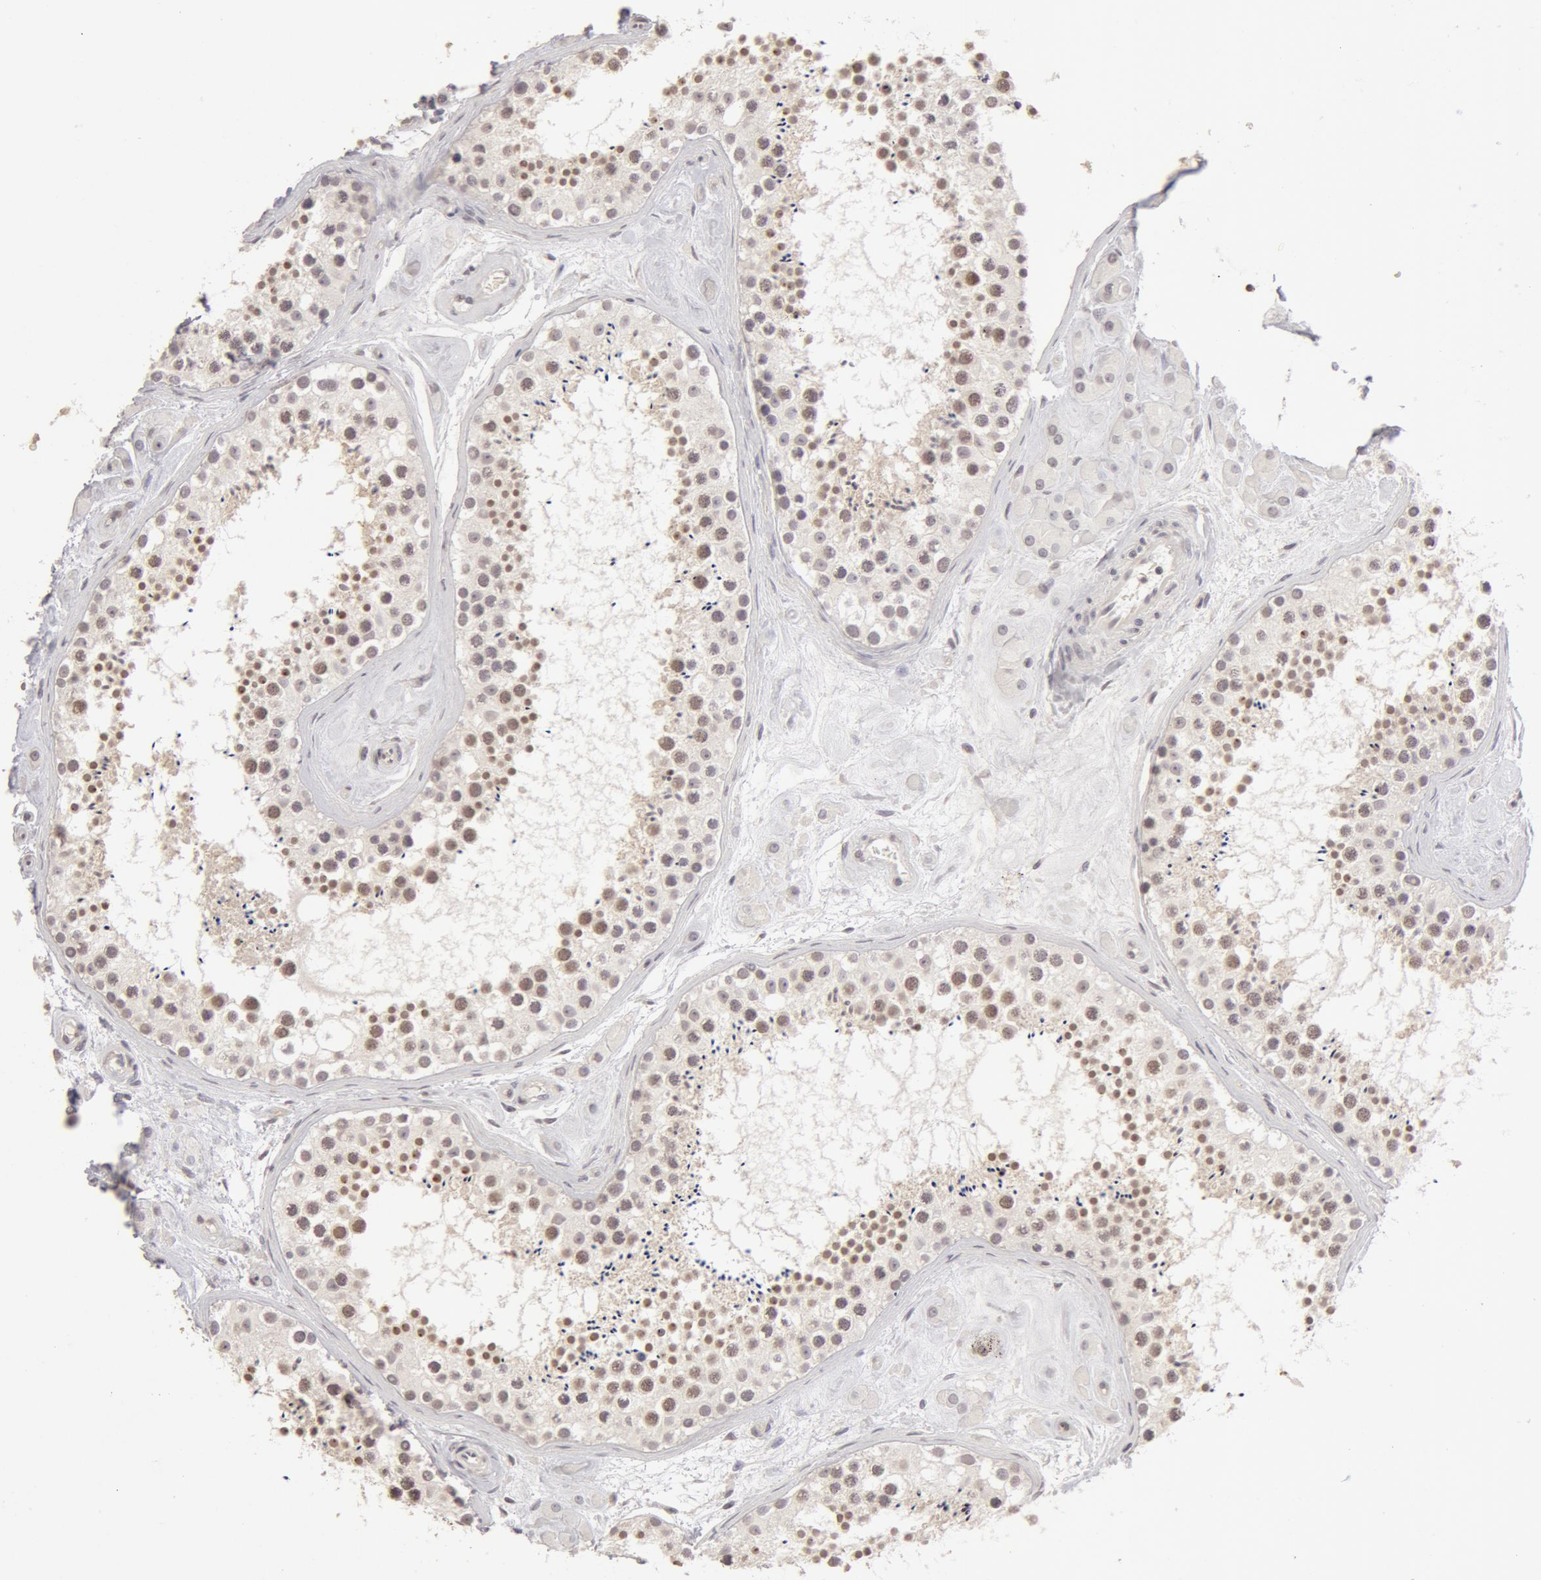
{"staining": {"intensity": "weak", "quantity": "25%-75%", "location": "nuclear"}, "tissue": "testis", "cell_type": "Cells in seminiferous ducts", "image_type": "normal", "snomed": [{"axis": "morphology", "description": "Normal tissue, NOS"}, {"axis": "topography", "description": "Testis"}], "caption": "Weak nuclear protein positivity is identified in approximately 25%-75% of cells in seminiferous ducts in testis. (Stains: DAB (3,3'-diaminobenzidine) in brown, nuclei in blue, Microscopy: brightfield microscopy at high magnification).", "gene": "ADAM10", "patient": {"sex": "male", "age": 38}}